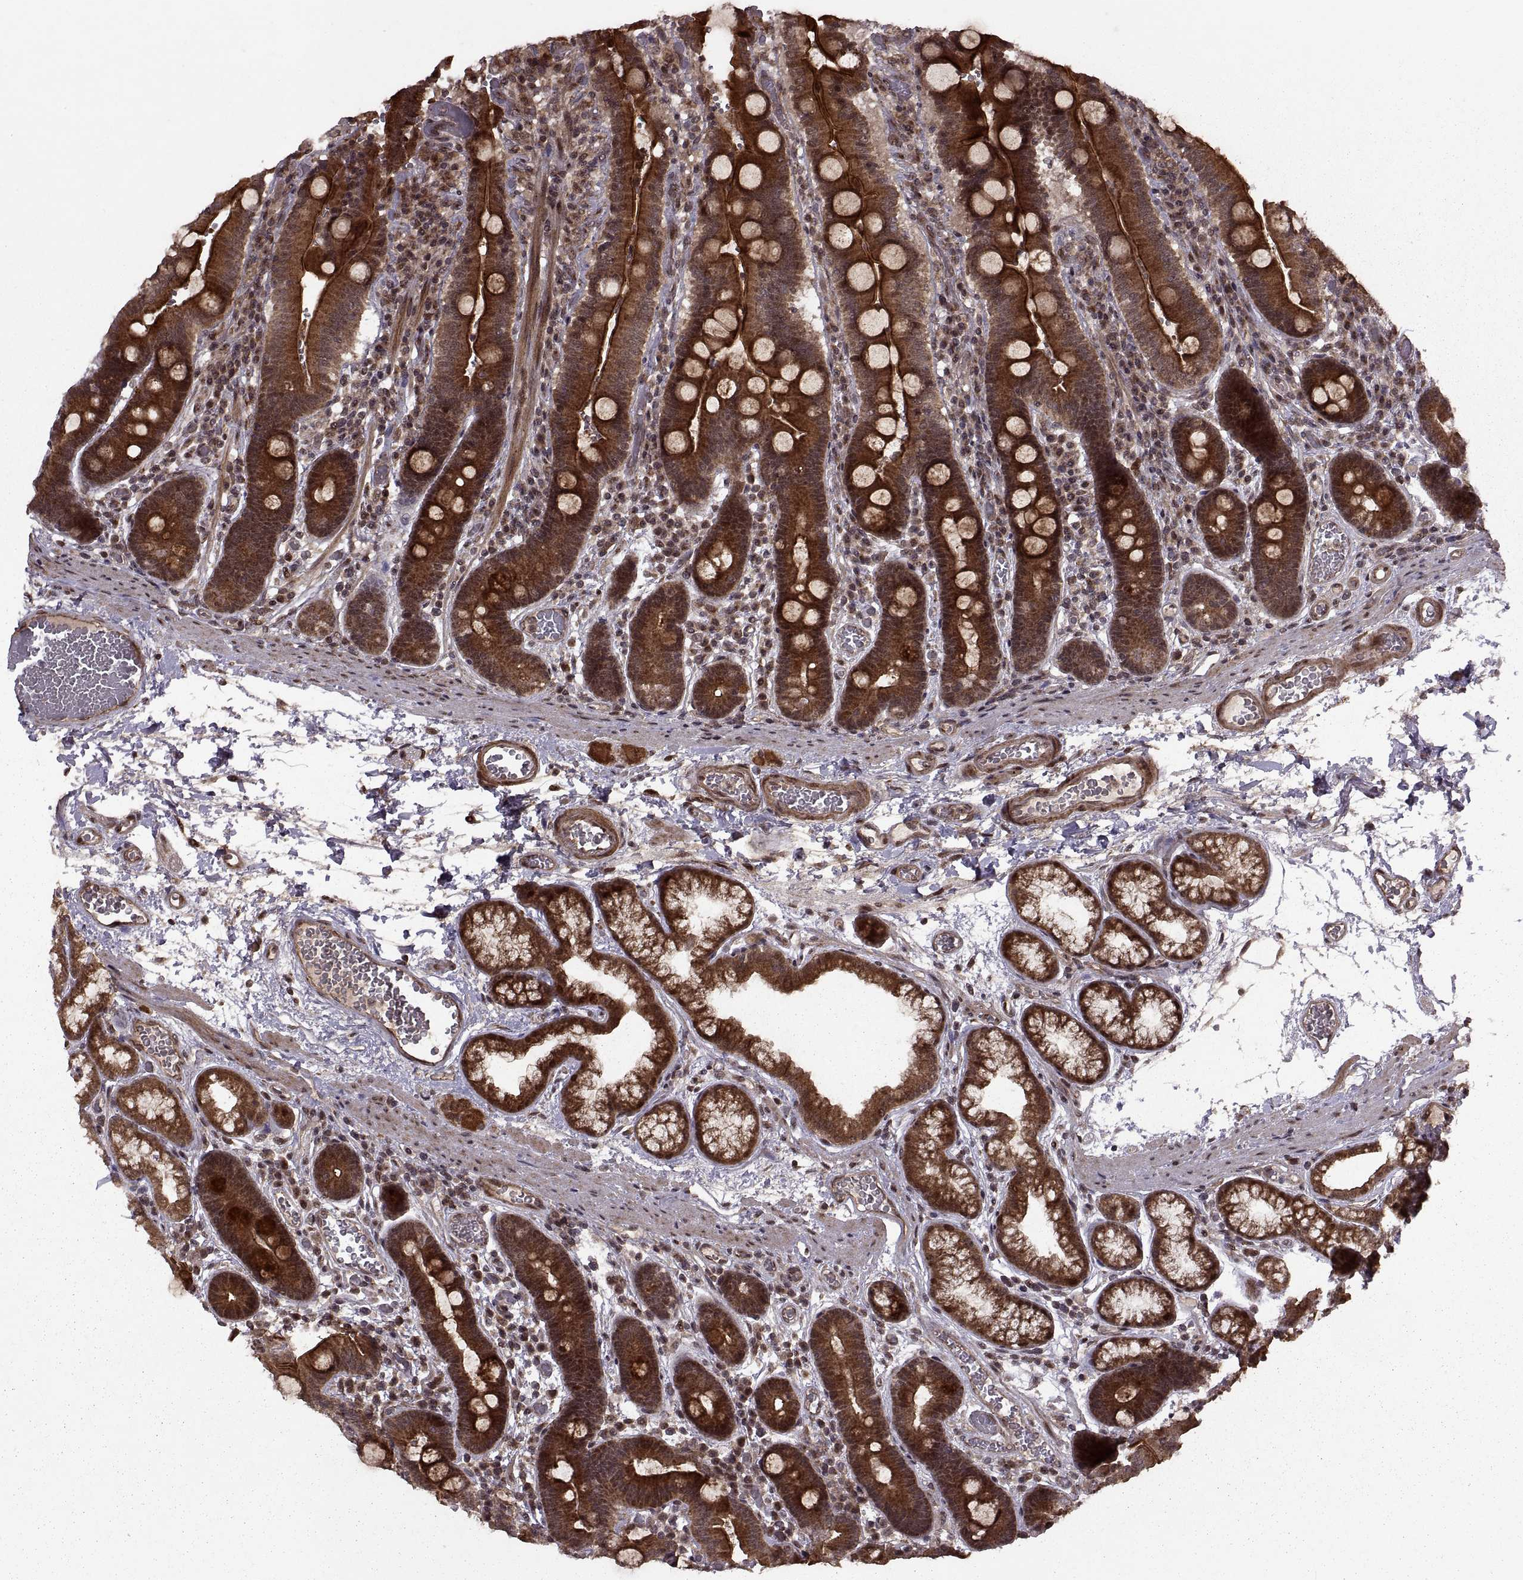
{"staining": {"intensity": "strong", "quantity": ">75%", "location": "cytoplasmic/membranous"}, "tissue": "duodenum", "cell_type": "Glandular cells", "image_type": "normal", "snomed": [{"axis": "morphology", "description": "Normal tissue, NOS"}, {"axis": "topography", "description": "Duodenum"}], "caption": "Duodenum stained for a protein shows strong cytoplasmic/membranous positivity in glandular cells.", "gene": "PTOV1", "patient": {"sex": "female", "age": 62}}